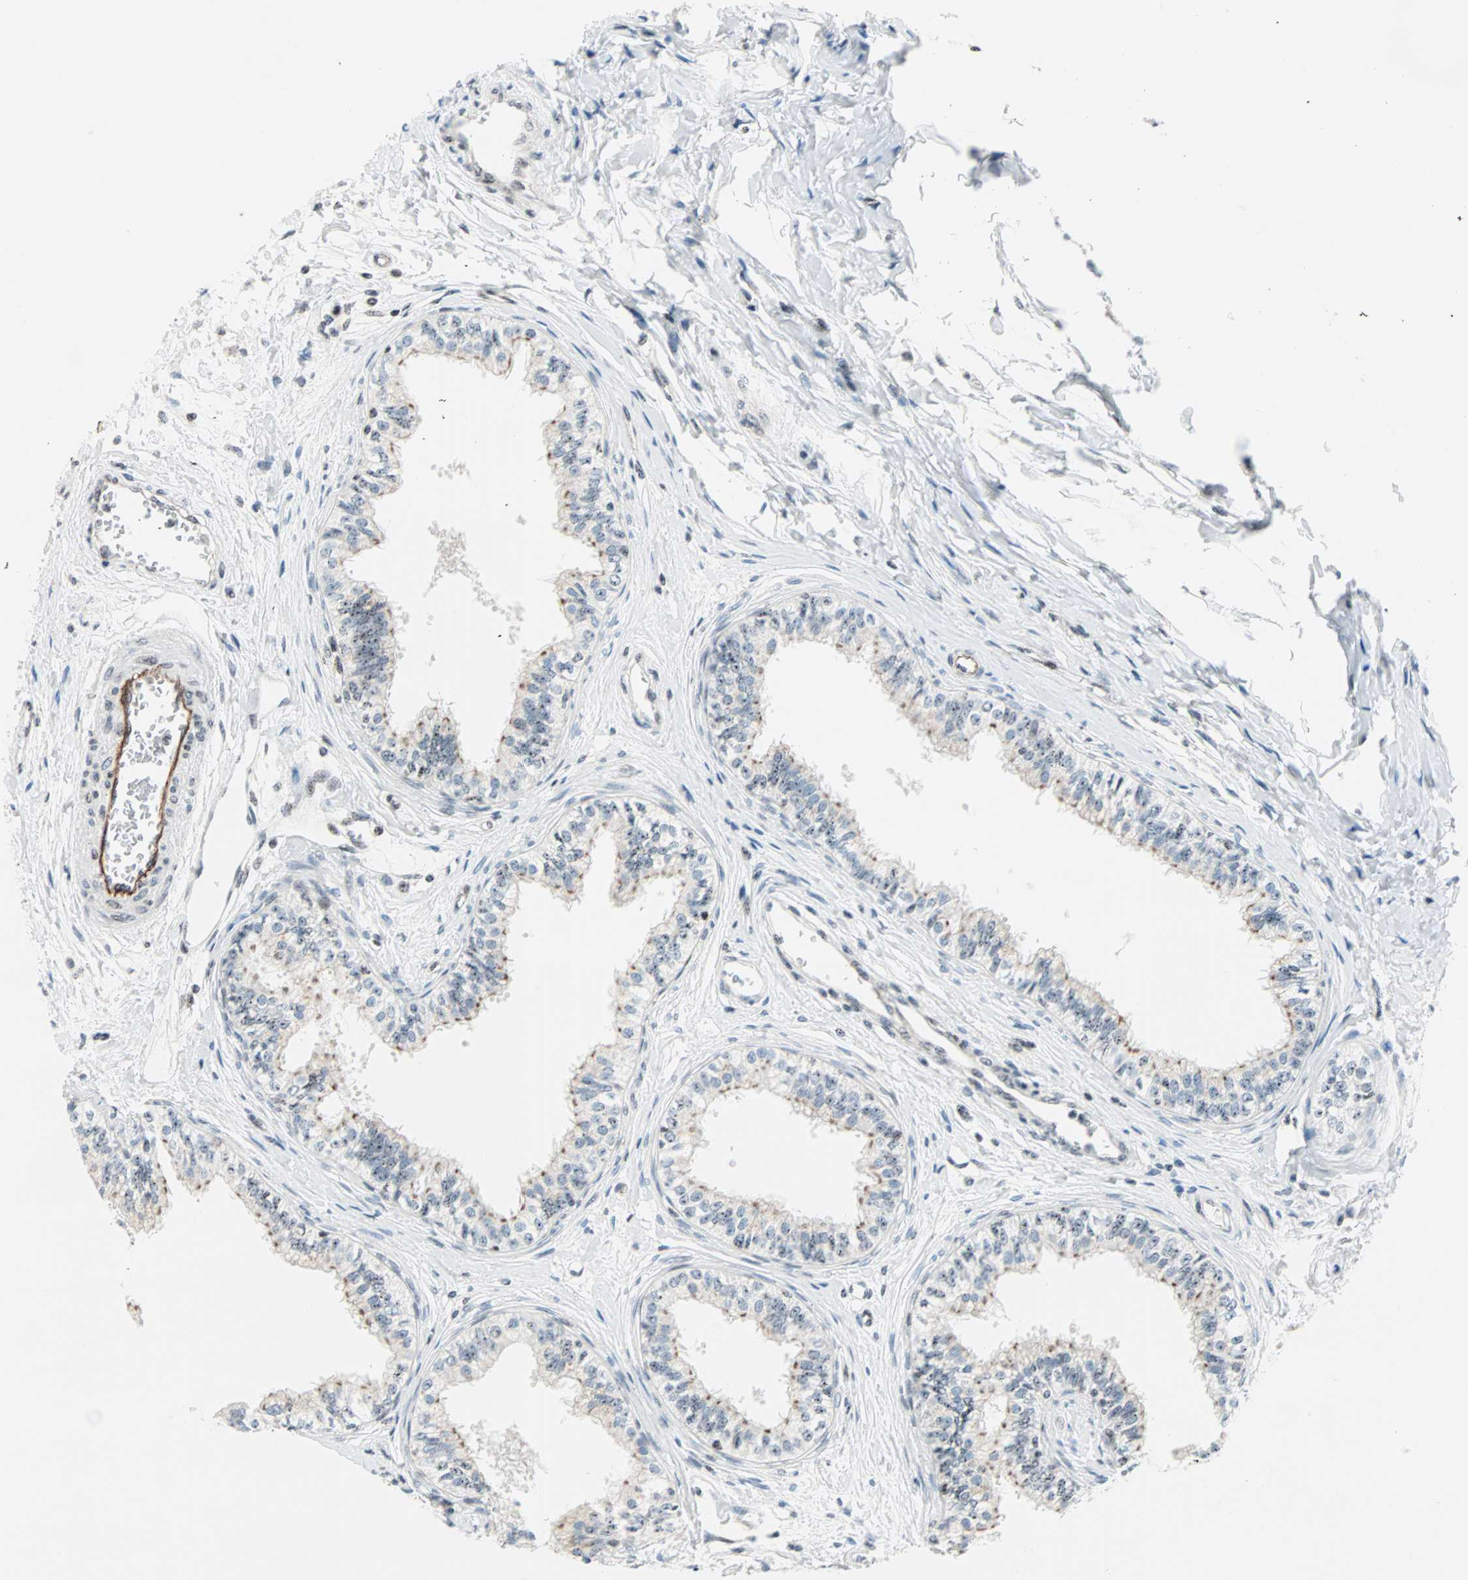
{"staining": {"intensity": "weak", "quantity": "25%-75%", "location": "nuclear"}, "tissue": "epididymis", "cell_type": "Glandular cells", "image_type": "normal", "snomed": [{"axis": "morphology", "description": "Normal tissue, NOS"}, {"axis": "morphology", "description": "Adenocarcinoma, metastatic, NOS"}, {"axis": "topography", "description": "Testis"}, {"axis": "topography", "description": "Epididymis"}], "caption": "Immunohistochemical staining of normal human epididymis demonstrates low levels of weak nuclear positivity in about 25%-75% of glandular cells.", "gene": "CENPA", "patient": {"sex": "male", "age": 26}}